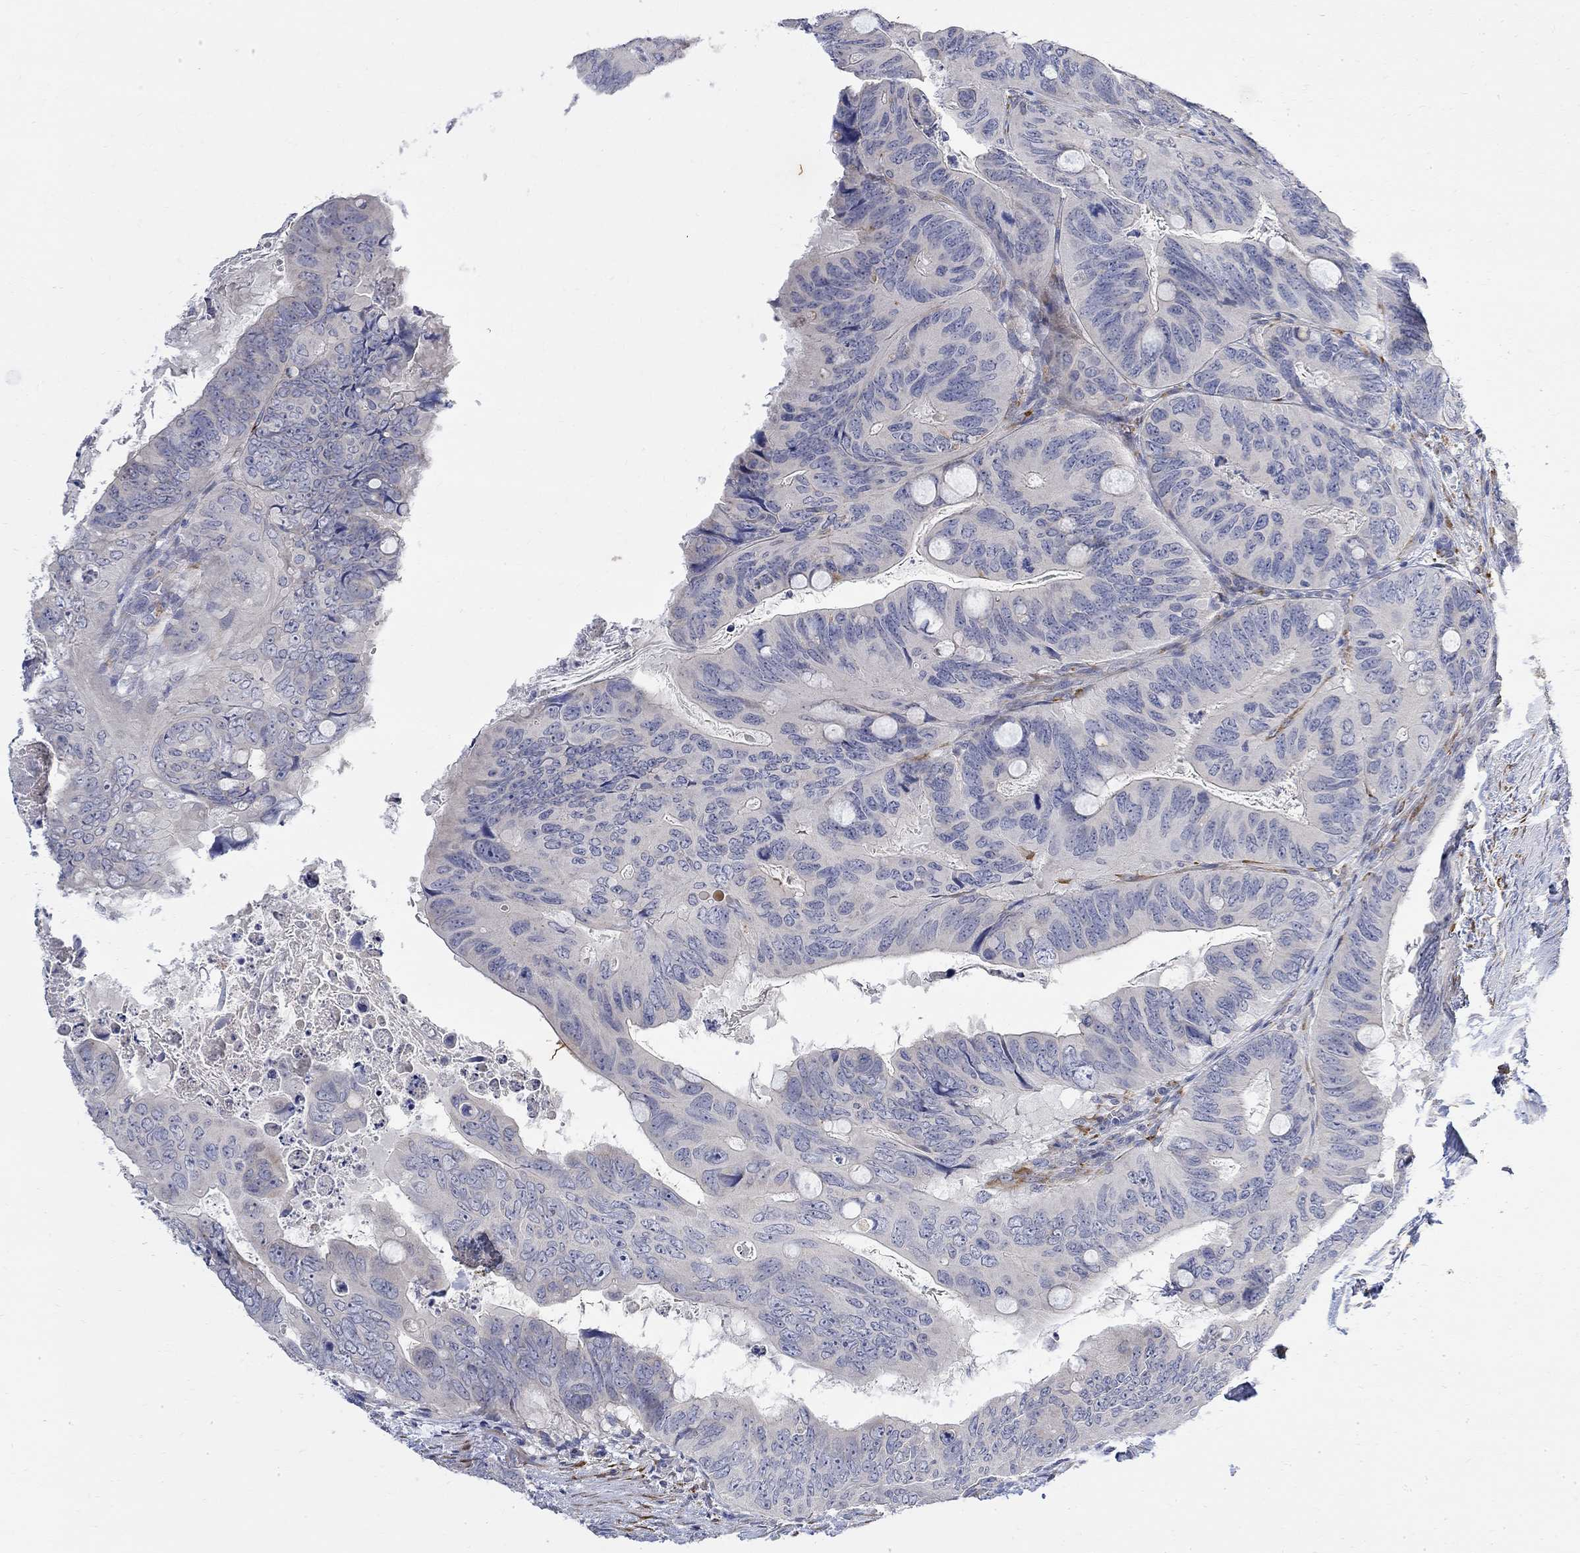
{"staining": {"intensity": "negative", "quantity": "none", "location": "none"}, "tissue": "colorectal cancer", "cell_type": "Tumor cells", "image_type": "cancer", "snomed": [{"axis": "morphology", "description": "Adenocarcinoma, NOS"}, {"axis": "topography", "description": "Colon"}], "caption": "Immunohistochemistry image of colorectal cancer (adenocarcinoma) stained for a protein (brown), which shows no expression in tumor cells. (Brightfield microscopy of DAB (3,3'-diaminobenzidine) immunohistochemistry at high magnification).", "gene": "FNDC5", "patient": {"sex": "male", "age": 79}}